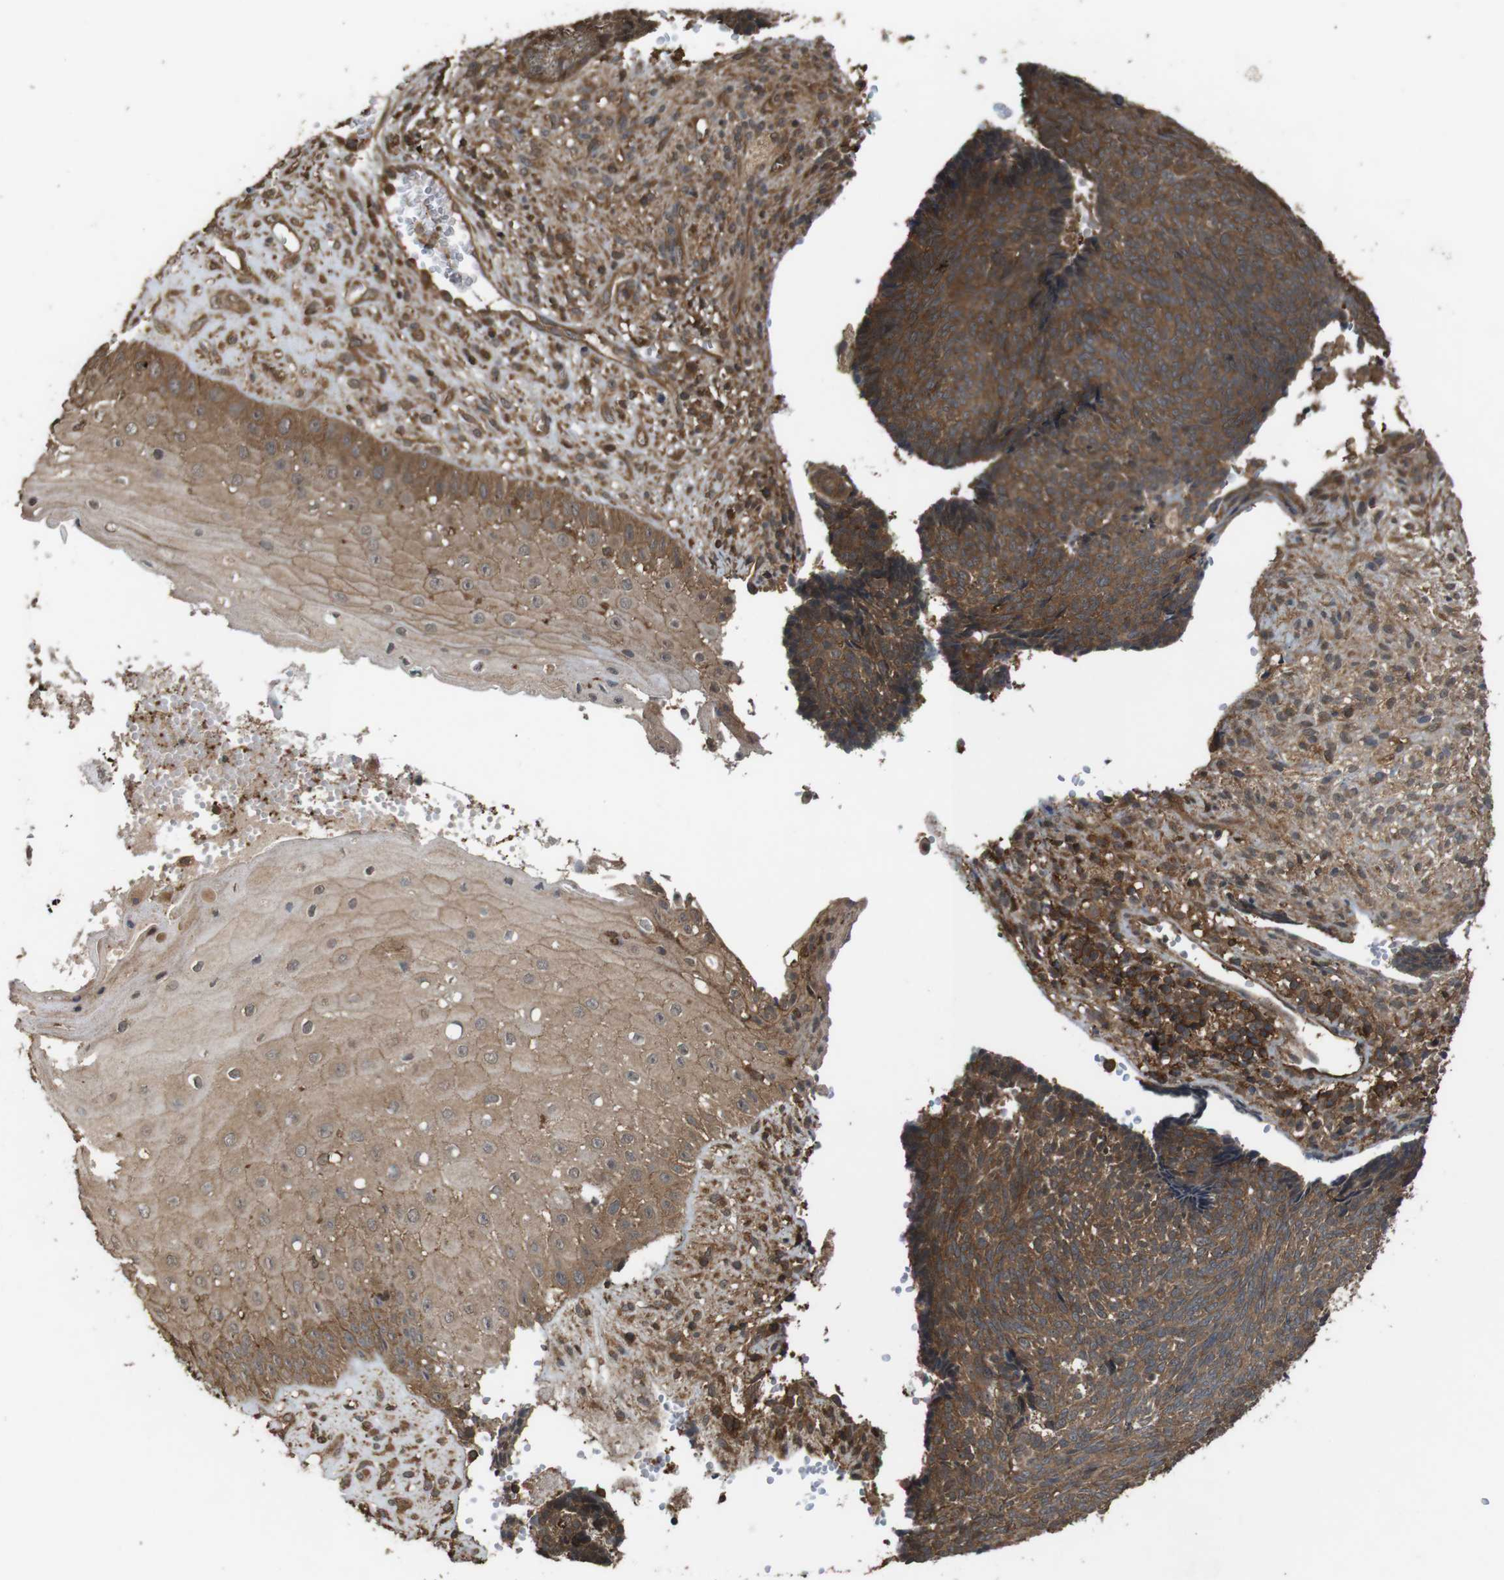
{"staining": {"intensity": "moderate", "quantity": ">75%", "location": "cytoplasmic/membranous"}, "tissue": "skin cancer", "cell_type": "Tumor cells", "image_type": "cancer", "snomed": [{"axis": "morphology", "description": "Basal cell carcinoma"}, {"axis": "topography", "description": "Skin"}], "caption": "The histopathology image displays immunohistochemical staining of skin cancer. There is moderate cytoplasmic/membranous staining is present in approximately >75% of tumor cells.", "gene": "BAG4", "patient": {"sex": "male", "age": 84}}